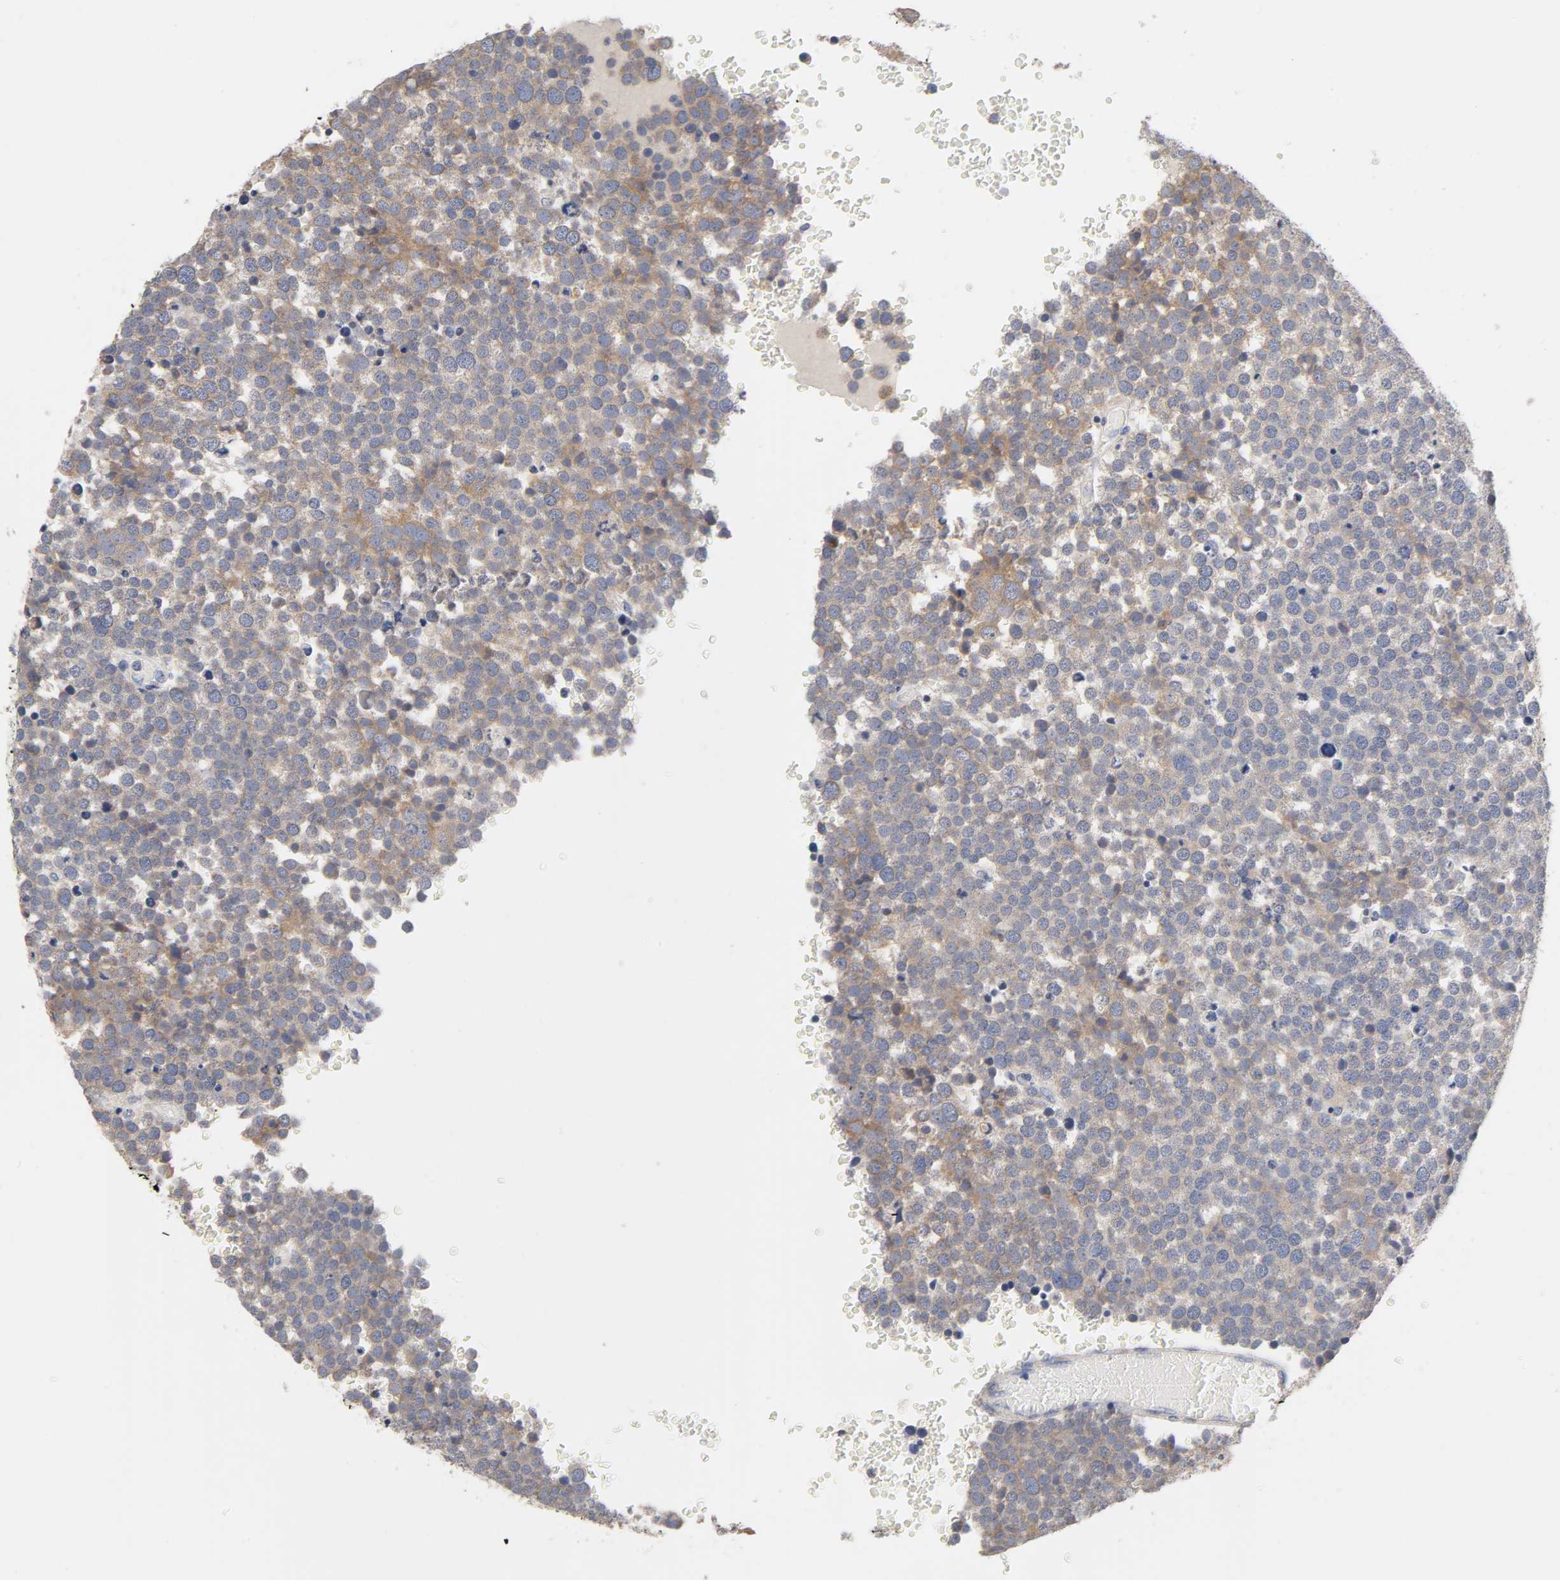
{"staining": {"intensity": "weak", "quantity": ">75%", "location": "cytoplasmic/membranous"}, "tissue": "testis cancer", "cell_type": "Tumor cells", "image_type": "cancer", "snomed": [{"axis": "morphology", "description": "Seminoma, NOS"}, {"axis": "topography", "description": "Testis"}], "caption": "Immunohistochemistry photomicrograph of neoplastic tissue: human testis cancer stained using immunohistochemistry shows low levels of weak protein expression localized specifically in the cytoplasmic/membranous of tumor cells, appearing as a cytoplasmic/membranous brown color.", "gene": "C17orf75", "patient": {"sex": "male", "age": 71}}